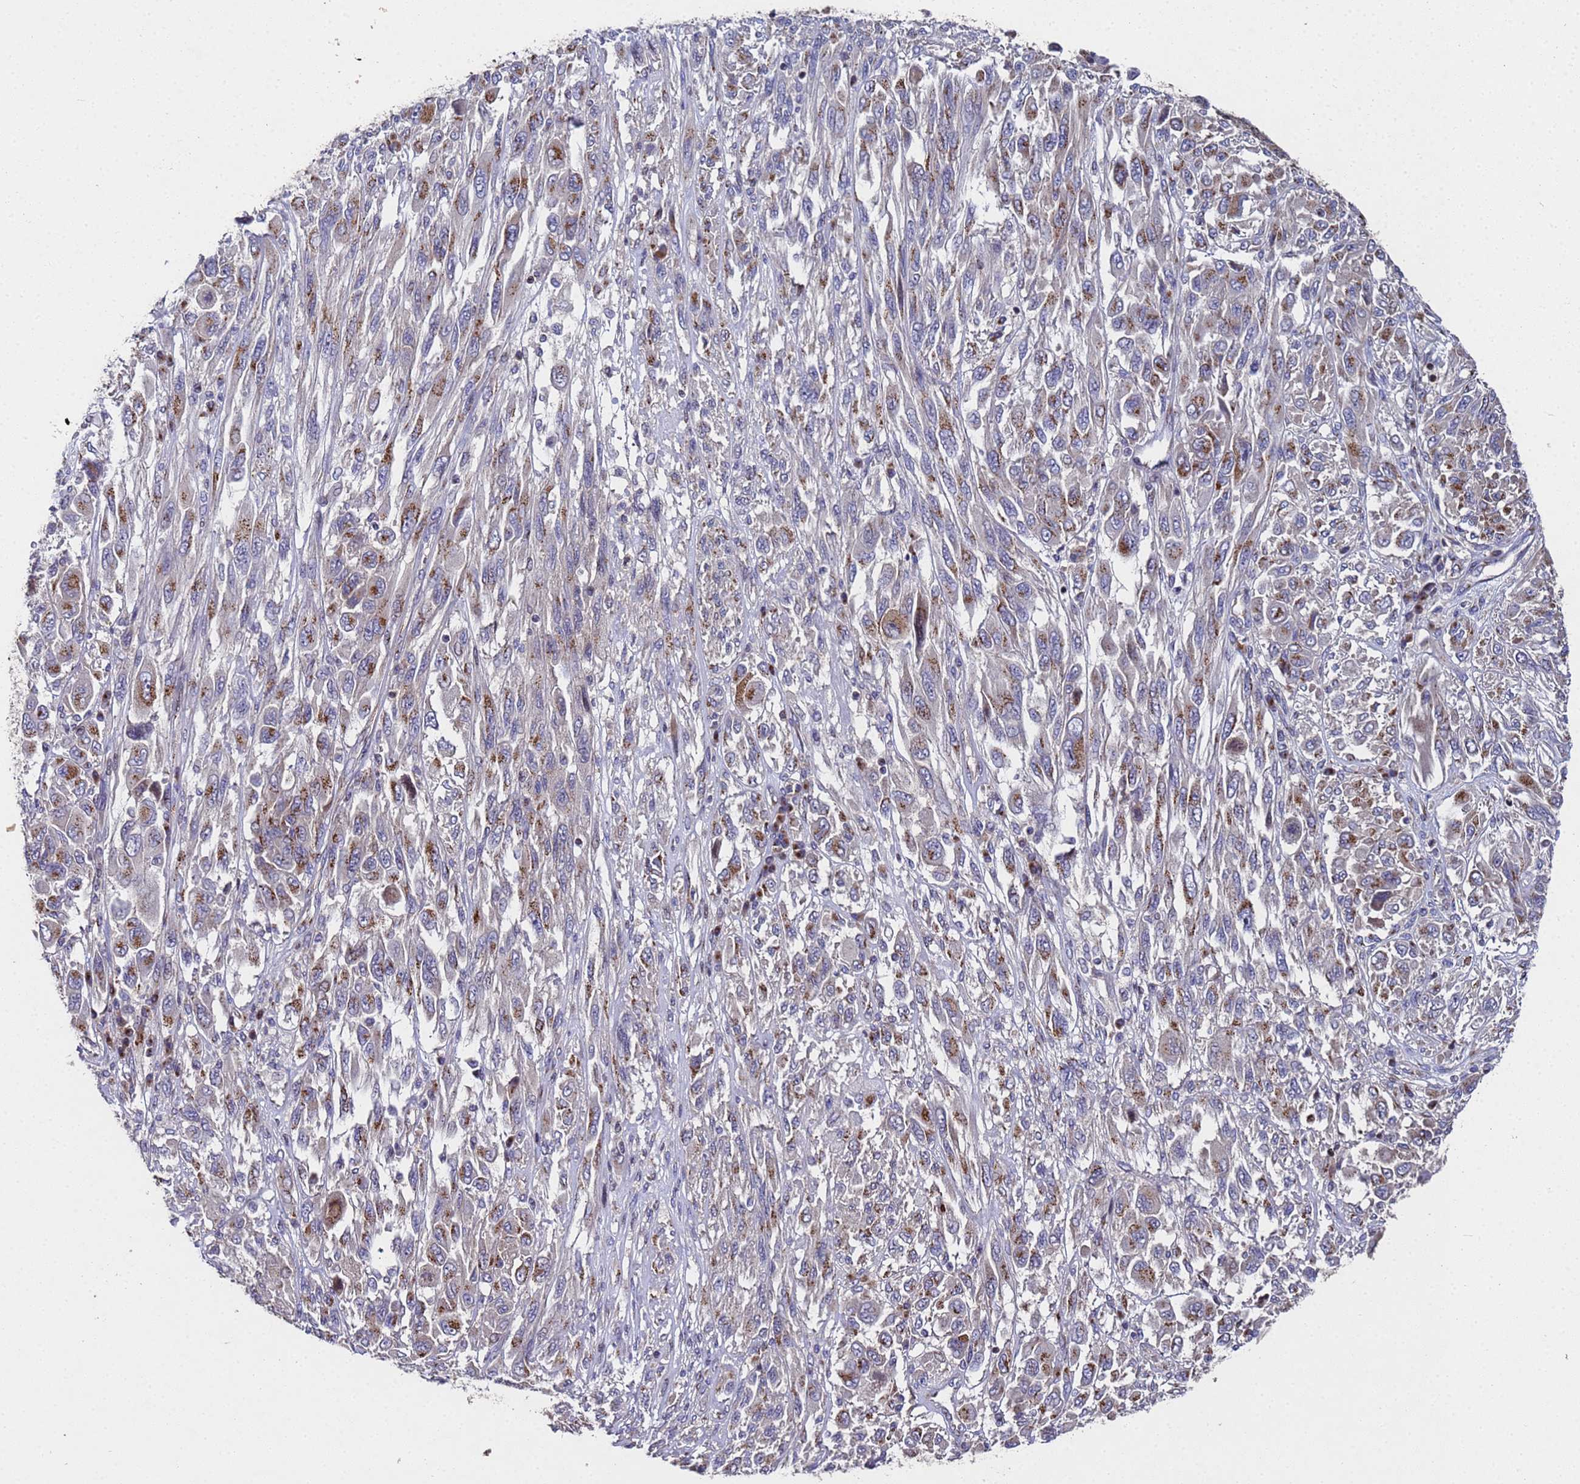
{"staining": {"intensity": "moderate", "quantity": "25%-75%", "location": "cytoplasmic/membranous"}, "tissue": "melanoma", "cell_type": "Tumor cells", "image_type": "cancer", "snomed": [{"axis": "morphology", "description": "Malignant melanoma, NOS"}, {"axis": "topography", "description": "Skin"}], "caption": "Malignant melanoma stained with a protein marker exhibits moderate staining in tumor cells.", "gene": "NSUN6", "patient": {"sex": "female", "age": 91}}